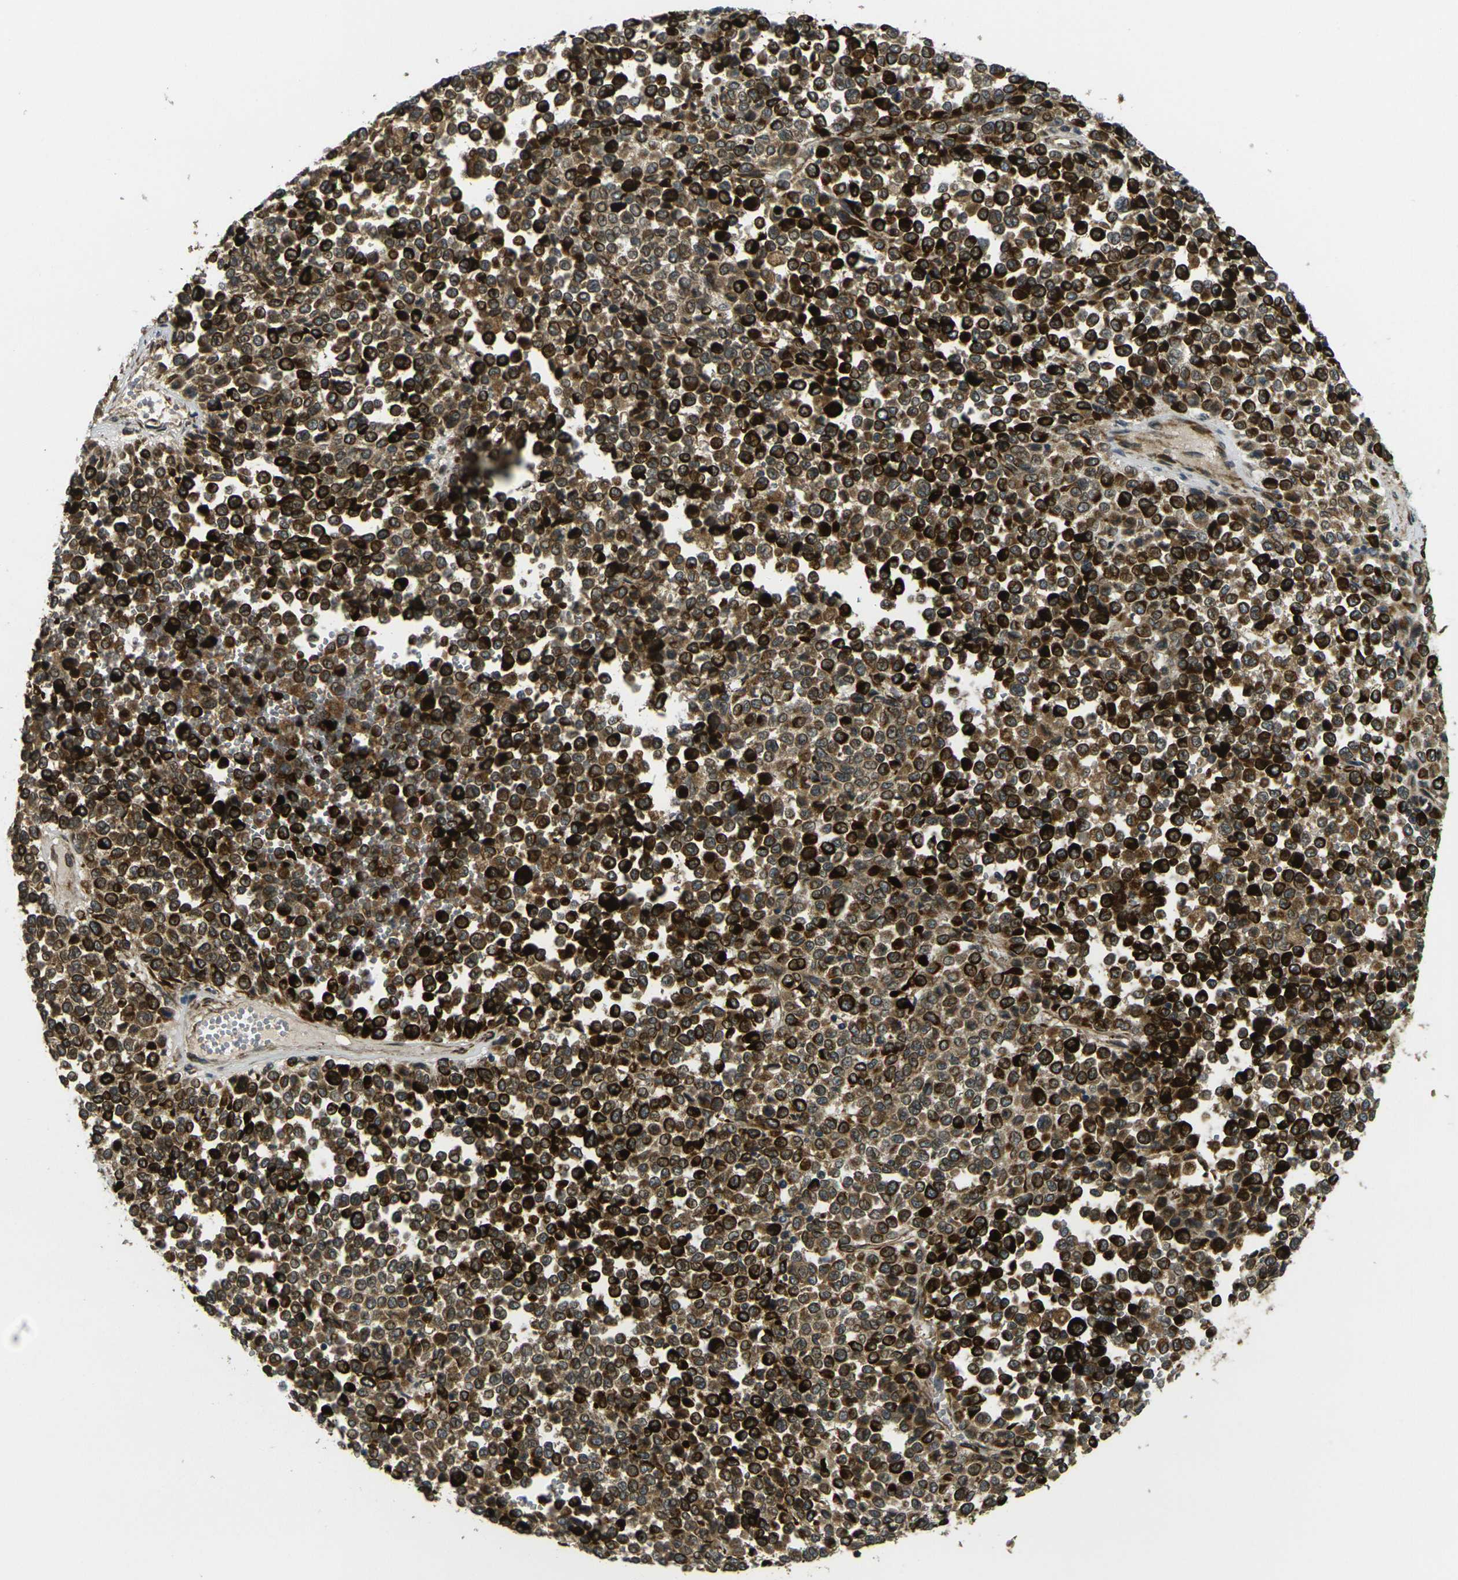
{"staining": {"intensity": "strong", "quantity": ">75%", "location": "cytoplasmic/membranous"}, "tissue": "melanoma", "cell_type": "Tumor cells", "image_type": "cancer", "snomed": [{"axis": "morphology", "description": "Malignant melanoma, Metastatic site"}, {"axis": "topography", "description": "Pancreas"}], "caption": "Immunohistochemical staining of malignant melanoma (metastatic site) demonstrates high levels of strong cytoplasmic/membranous staining in about >75% of tumor cells. The staining is performed using DAB brown chromogen to label protein expression. The nuclei are counter-stained blue using hematoxylin.", "gene": "FUT11", "patient": {"sex": "female", "age": 30}}